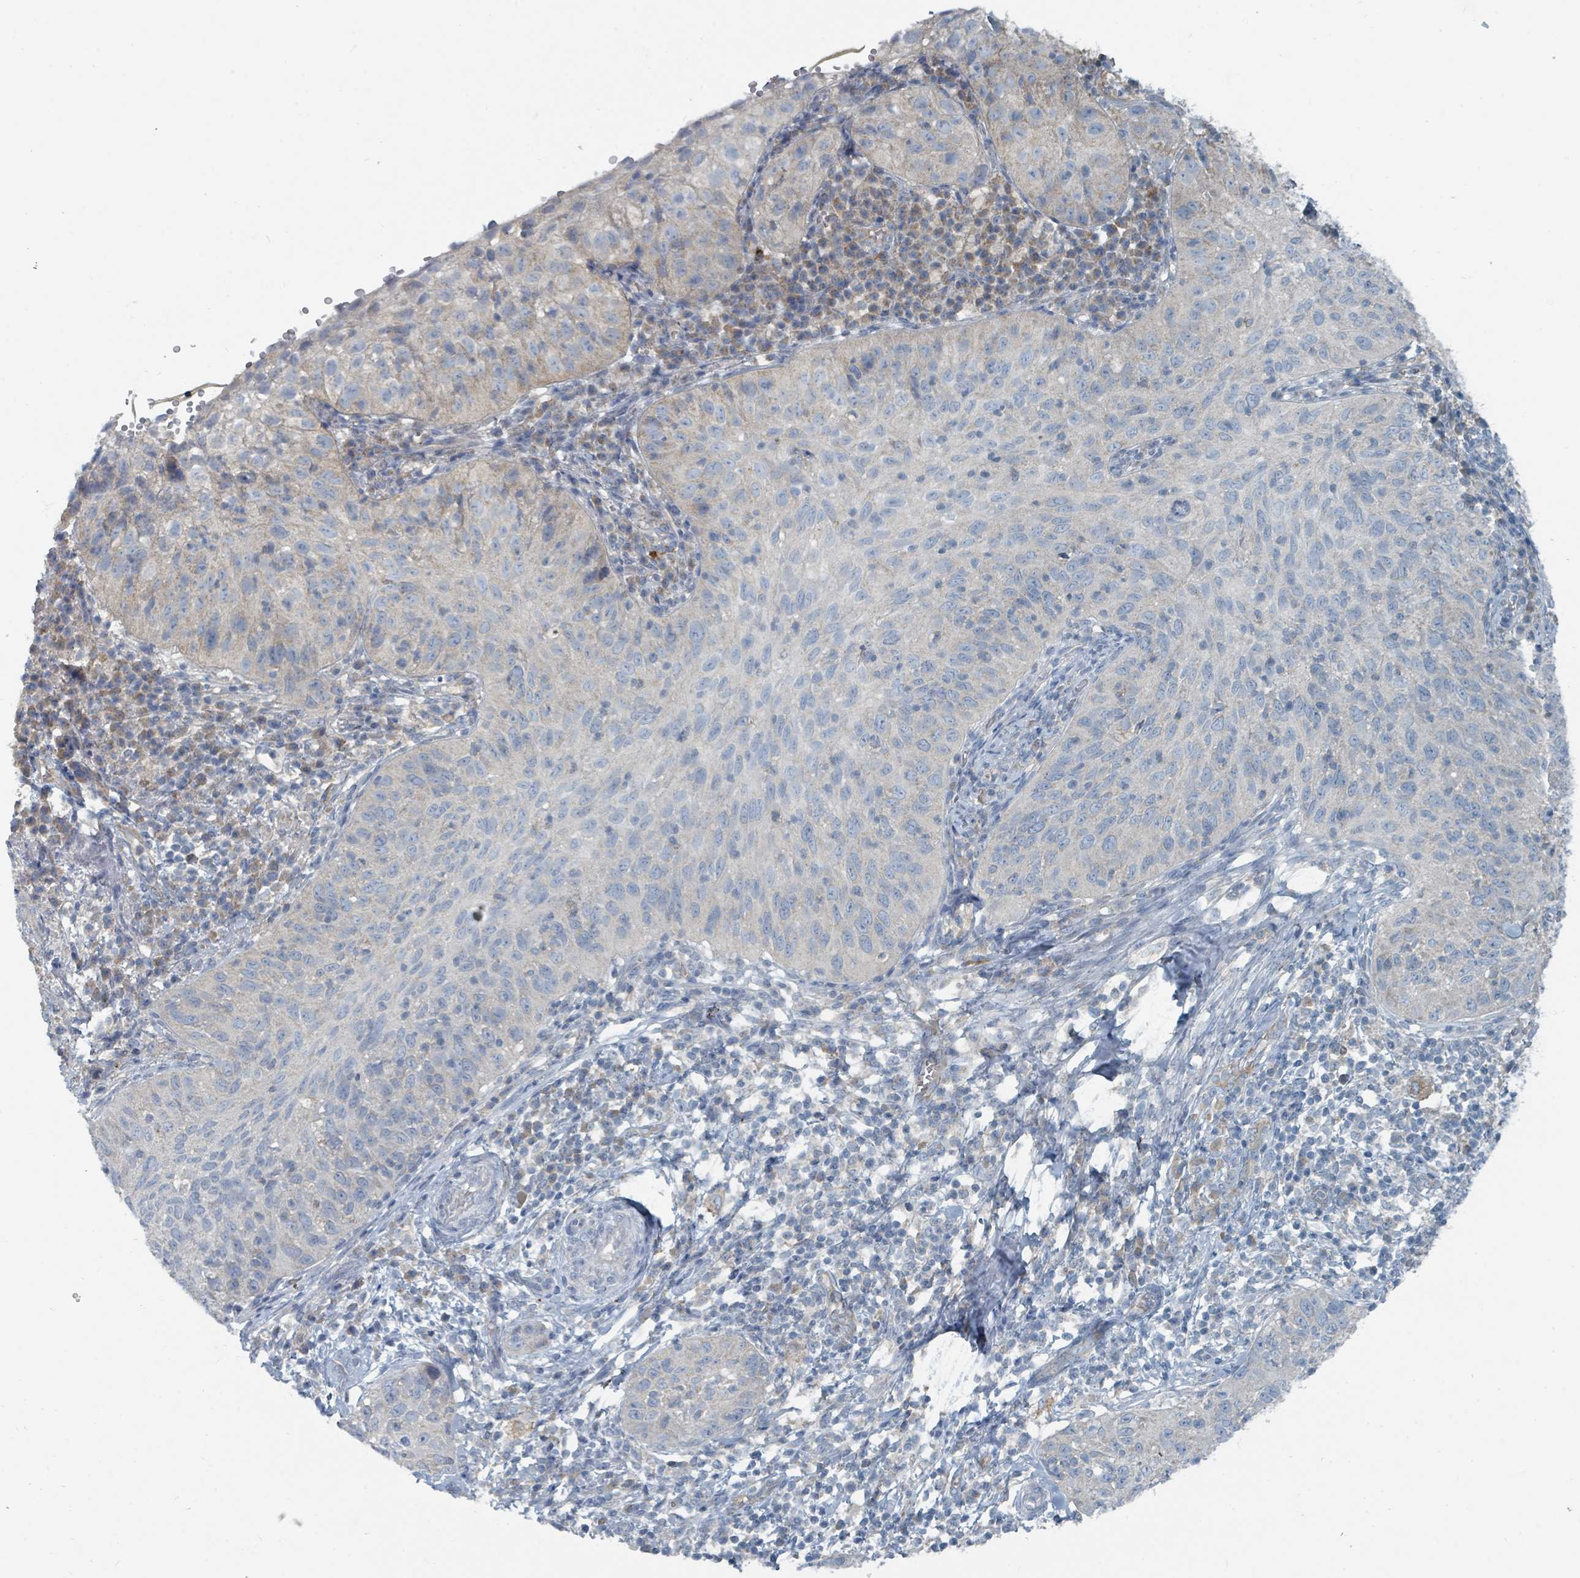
{"staining": {"intensity": "negative", "quantity": "none", "location": "none"}, "tissue": "cervical cancer", "cell_type": "Tumor cells", "image_type": "cancer", "snomed": [{"axis": "morphology", "description": "Squamous cell carcinoma, NOS"}, {"axis": "topography", "description": "Cervix"}], "caption": "Tumor cells show no significant expression in cervical cancer (squamous cell carcinoma). (DAB (3,3'-diaminobenzidine) immunohistochemistry (IHC), high magnification).", "gene": "RASA4", "patient": {"sex": "female", "age": 30}}